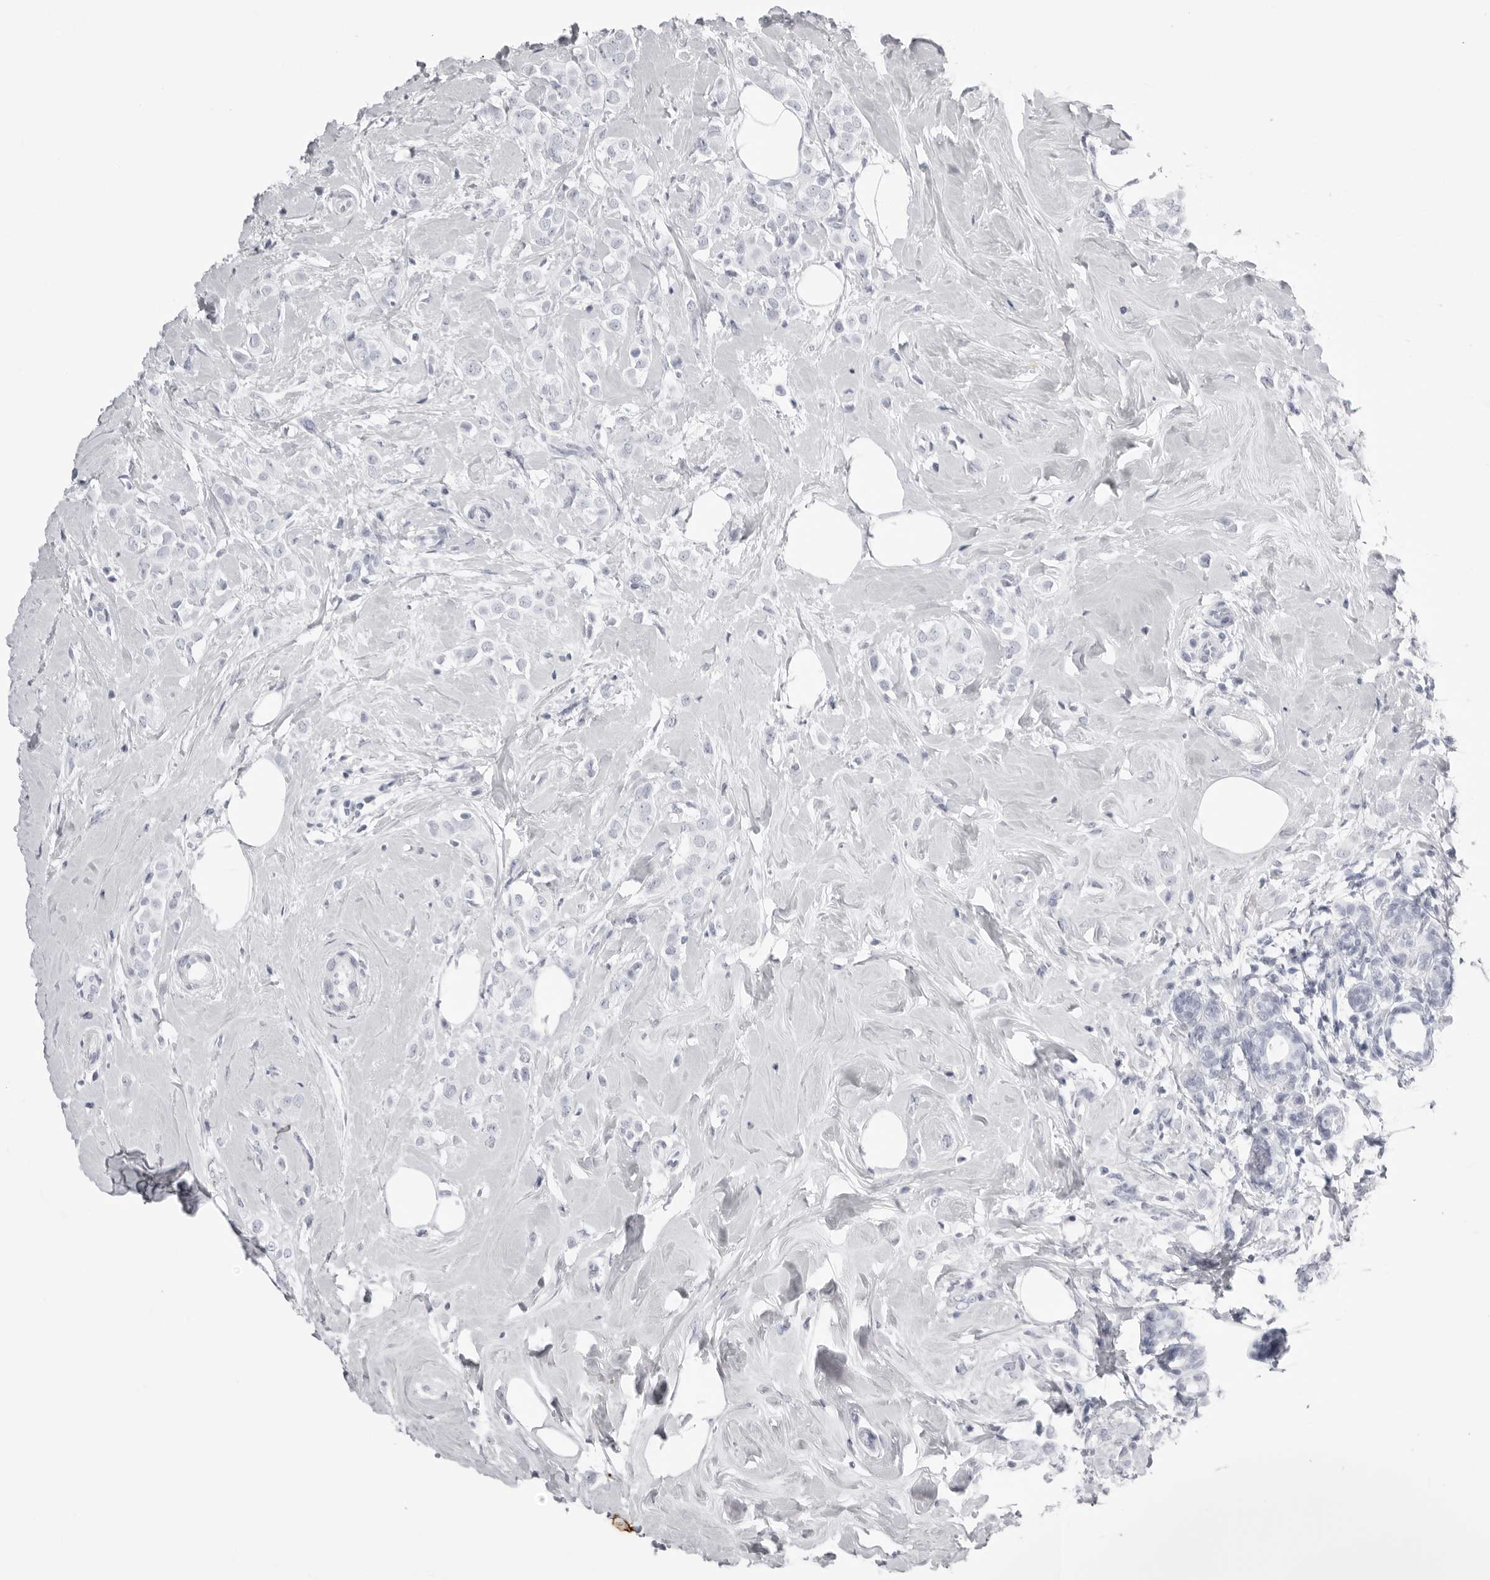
{"staining": {"intensity": "negative", "quantity": "none", "location": "none"}, "tissue": "breast cancer", "cell_type": "Tumor cells", "image_type": "cancer", "snomed": [{"axis": "morphology", "description": "Lobular carcinoma"}, {"axis": "topography", "description": "Breast"}], "caption": "DAB immunohistochemical staining of human lobular carcinoma (breast) shows no significant staining in tumor cells.", "gene": "KLK9", "patient": {"sex": "female", "age": 47}}